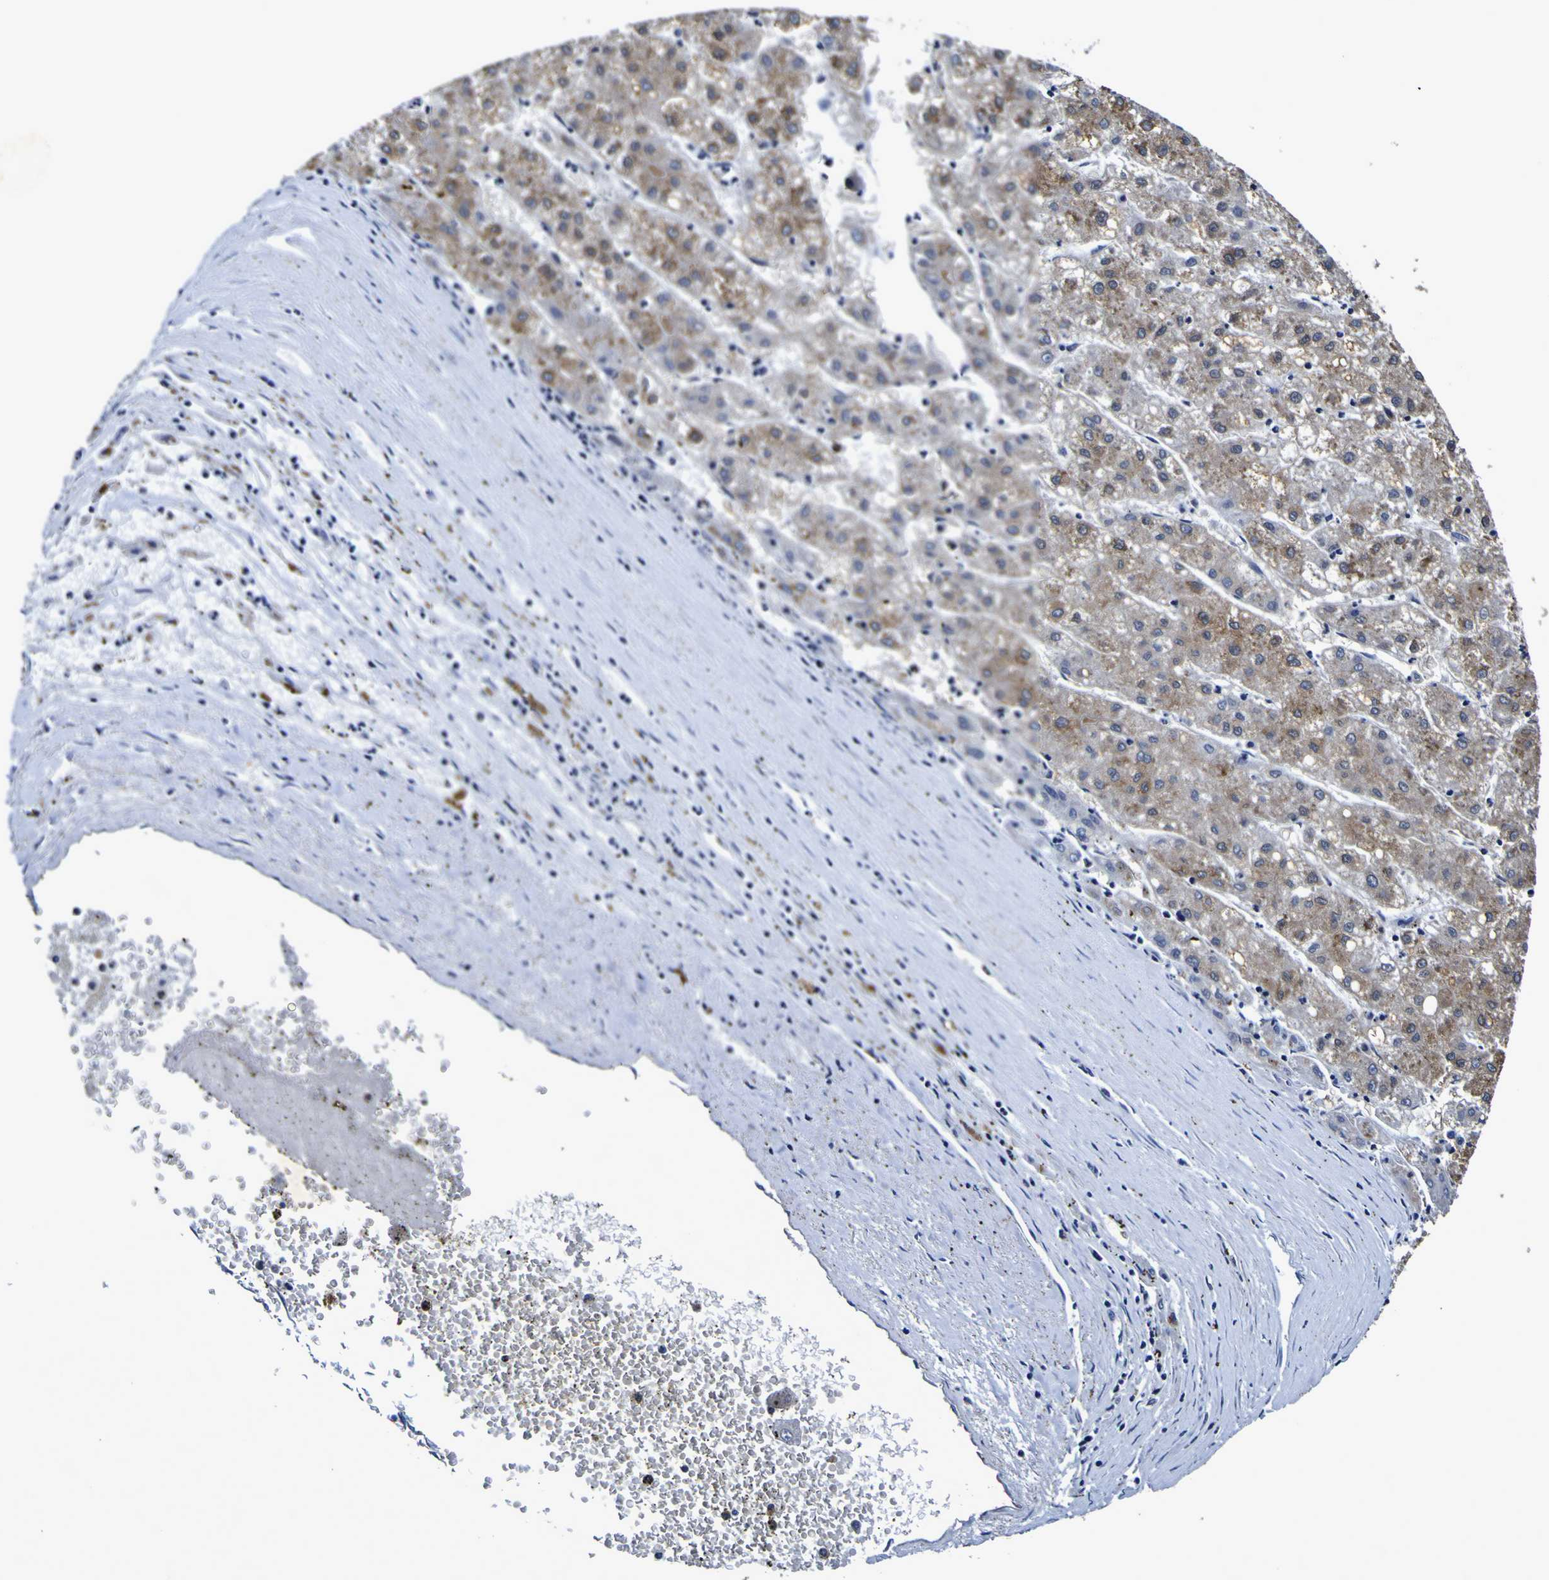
{"staining": {"intensity": "moderate", "quantity": ">75%", "location": "cytoplasmic/membranous"}, "tissue": "liver cancer", "cell_type": "Tumor cells", "image_type": "cancer", "snomed": [{"axis": "morphology", "description": "Carcinoma, Hepatocellular, NOS"}, {"axis": "topography", "description": "Liver"}], "caption": "Immunohistochemistry (IHC) (DAB) staining of human liver cancer reveals moderate cytoplasmic/membranous protein staining in approximately >75% of tumor cells.", "gene": "PANK4", "patient": {"sex": "male", "age": 72}}